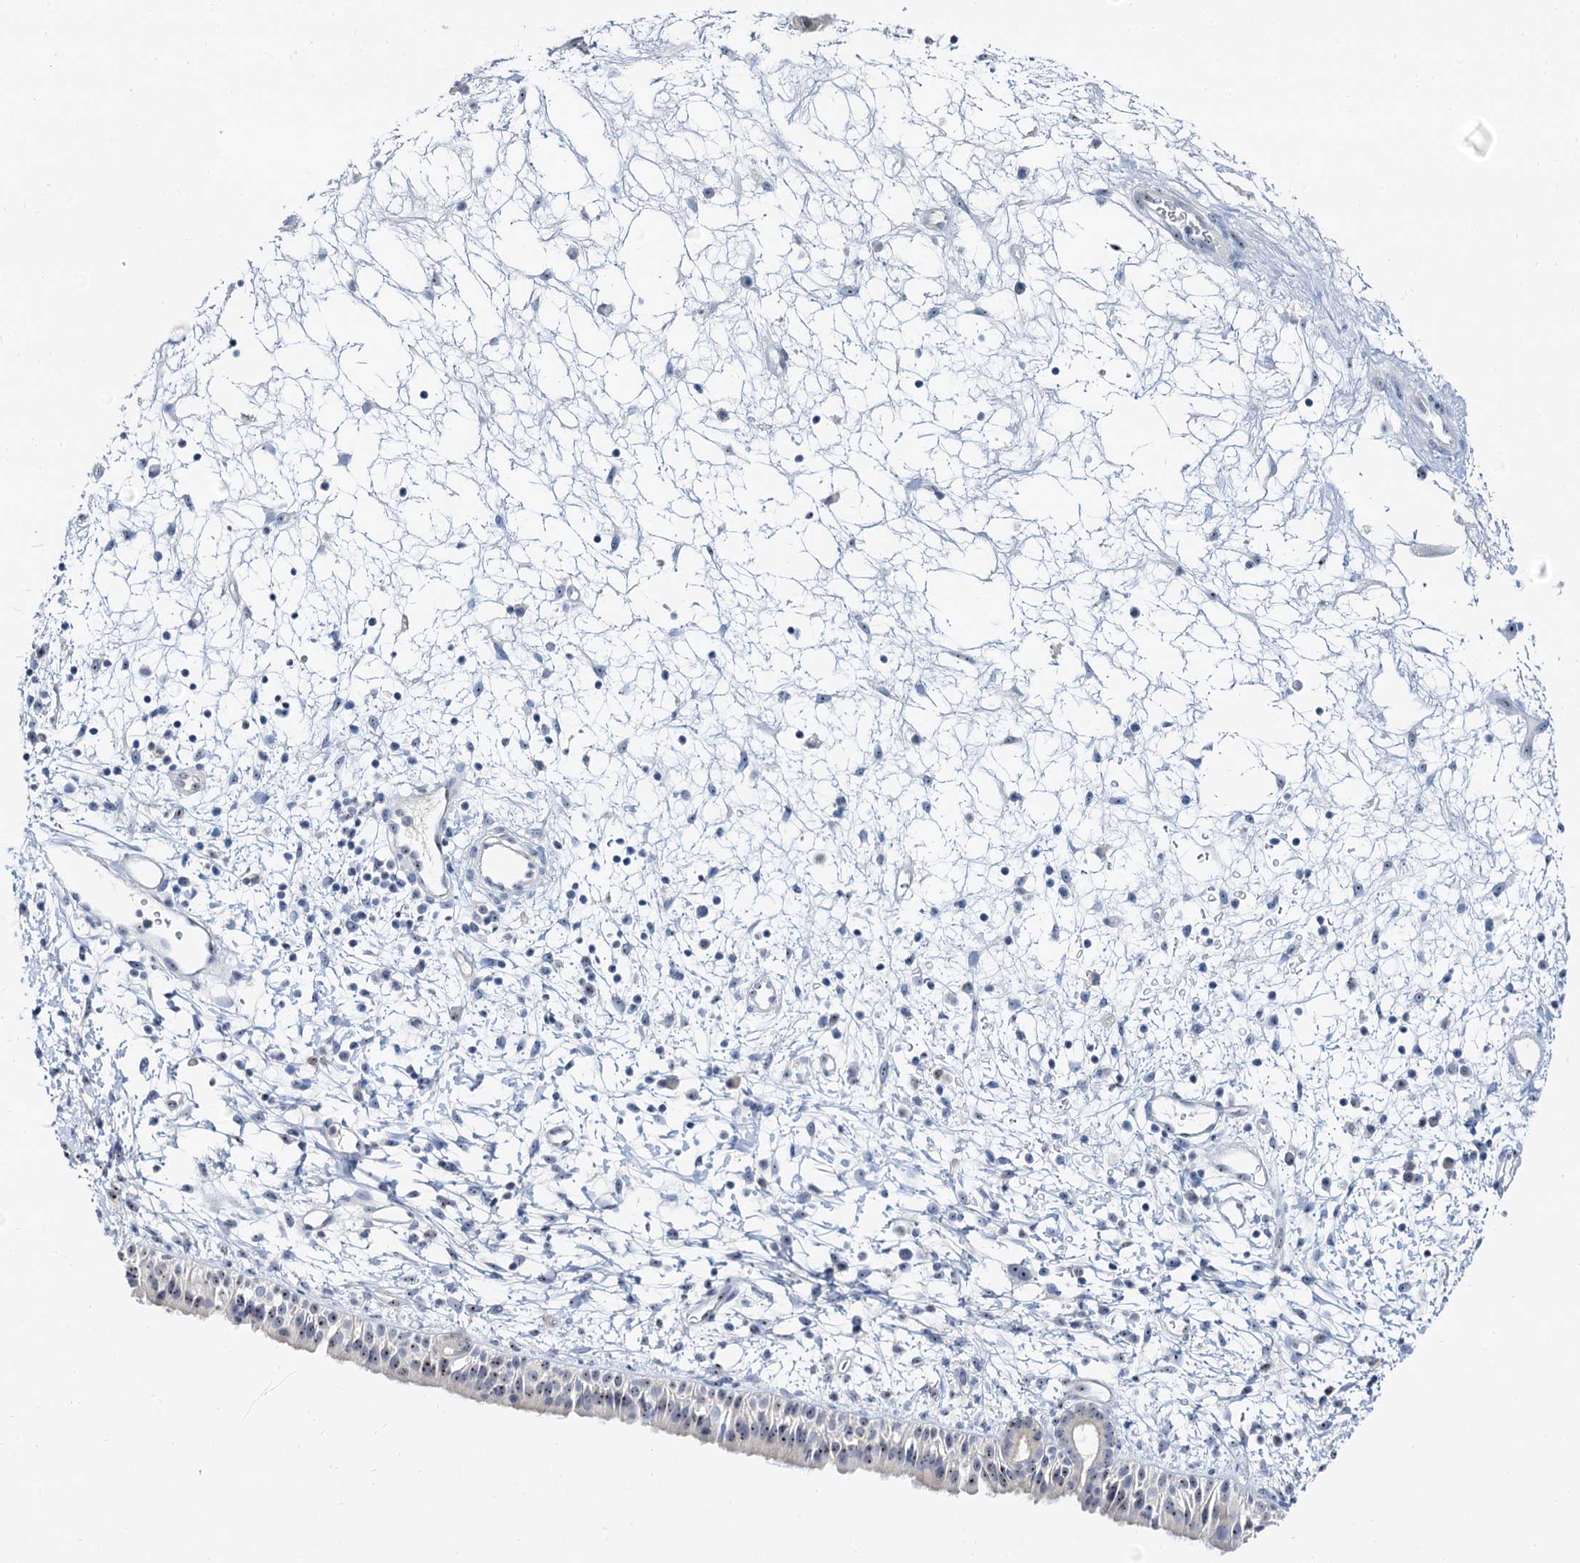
{"staining": {"intensity": "weak", "quantity": ">75%", "location": "nuclear"}, "tissue": "nasopharynx", "cell_type": "Respiratory epithelial cells", "image_type": "normal", "snomed": [{"axis": "morphology", "description": "Normal tissue, NOS"}, {"axis": "topography", "description": "Nasopharynx"}], "caption": "Nasopharynx stained with IHC reveals weak nuclear staining in about >75% of respiratory epithelial cells.", "gene": "NOP2", "patient": {"sex": "male", "age": 22}}